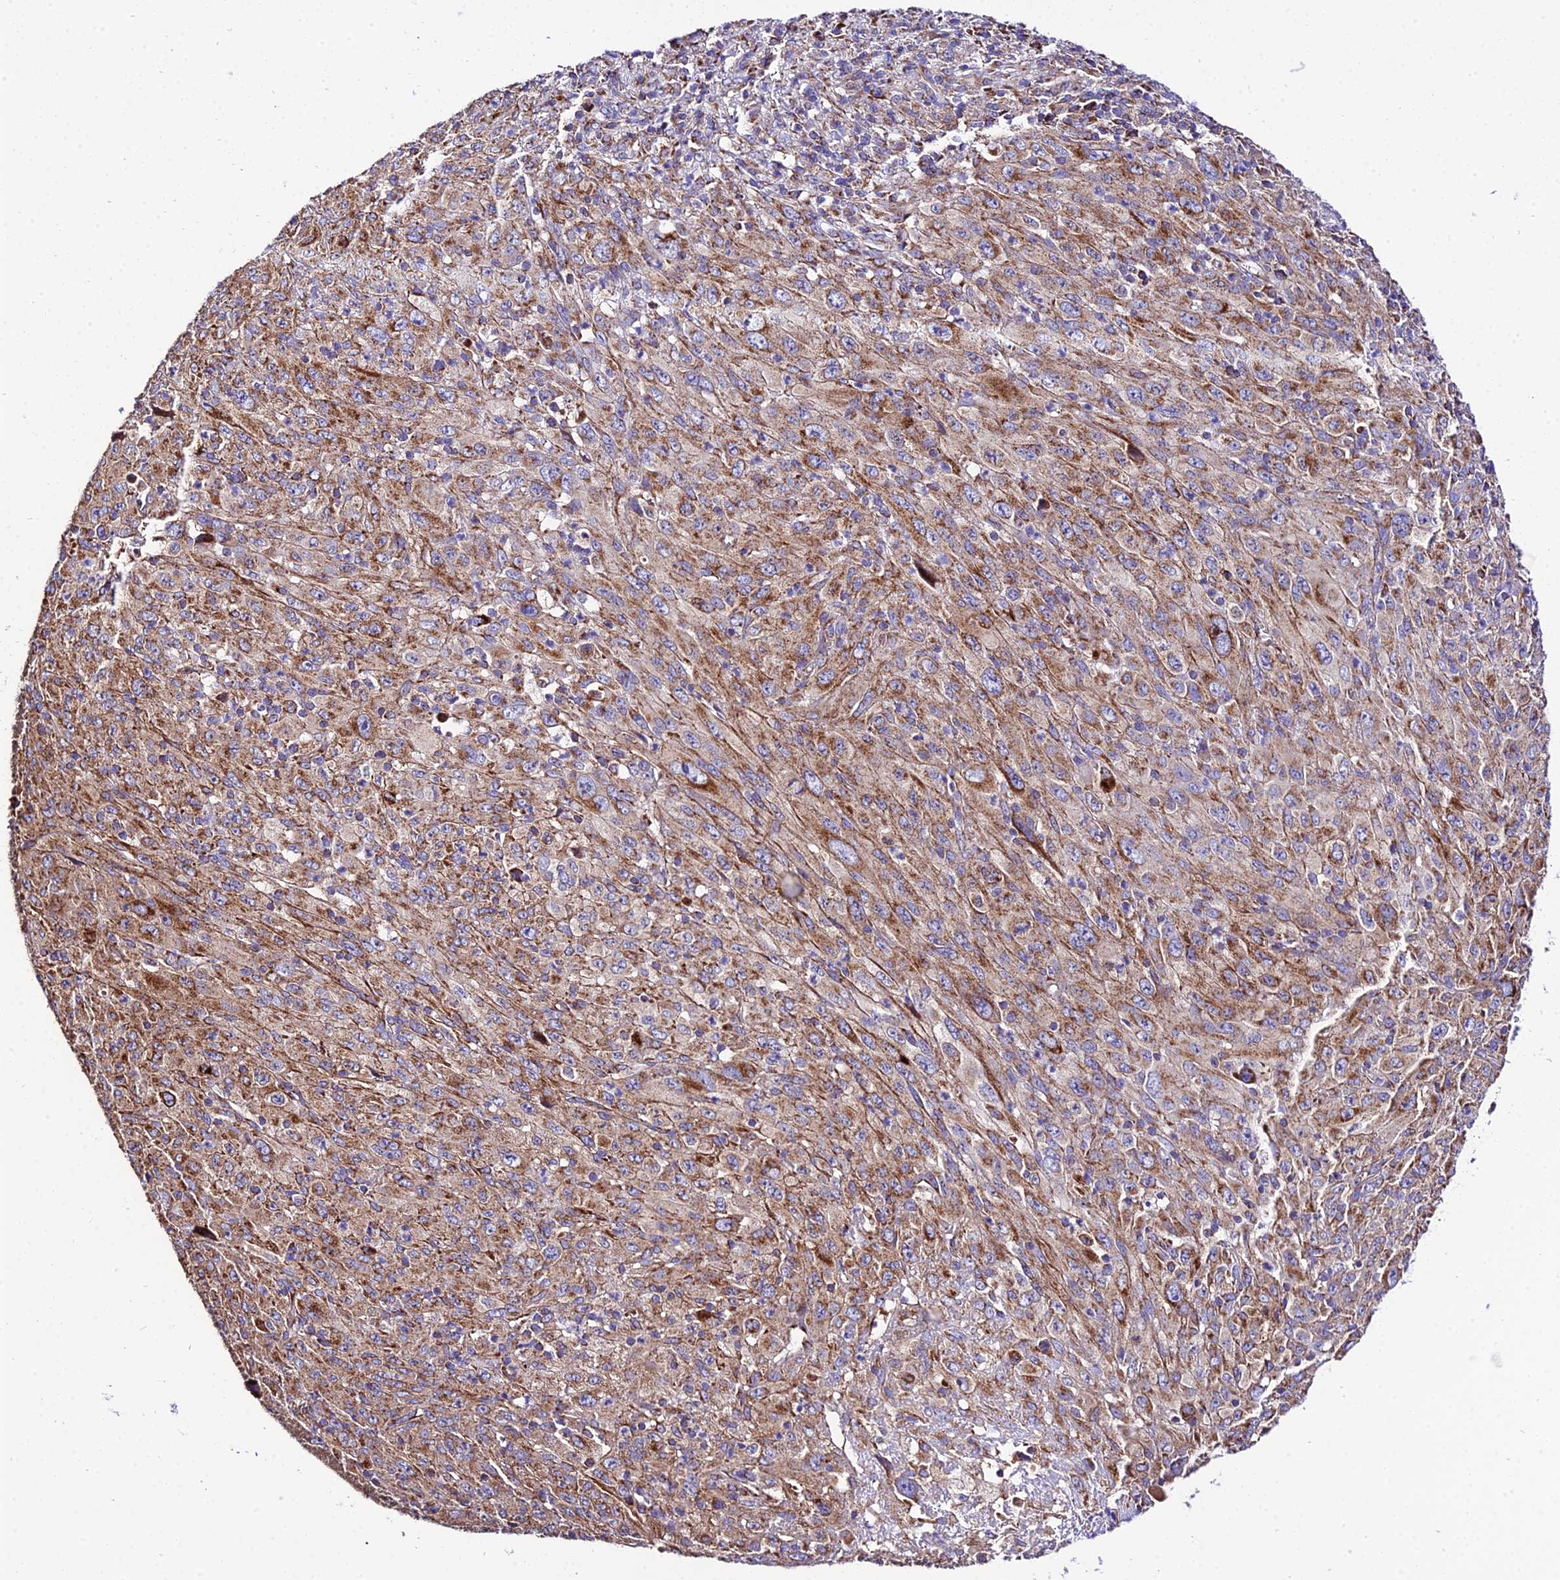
{"staining": {"intensity": "moderate", "quantity": ">75%", "location": "cytoplasmic/membranous"}, "tissue": "melanoma", "cell_type": "Tumor cells", "image_type": "cancer", "snomed": [{"axis": "morphology", "description": "Malignant melanoma, Metastatic site"}, {"axis": "topography", "description": "Skin"}], "caption": "Human malignant melanoma (metastatic site) stained for a protein (brown) exhibits moderate cytoplasmic/membranous positive positivity in approximately >75% of tumor cells.", "gene": "OCIAD1", "patient": {"sex": "female", "age": 56}}